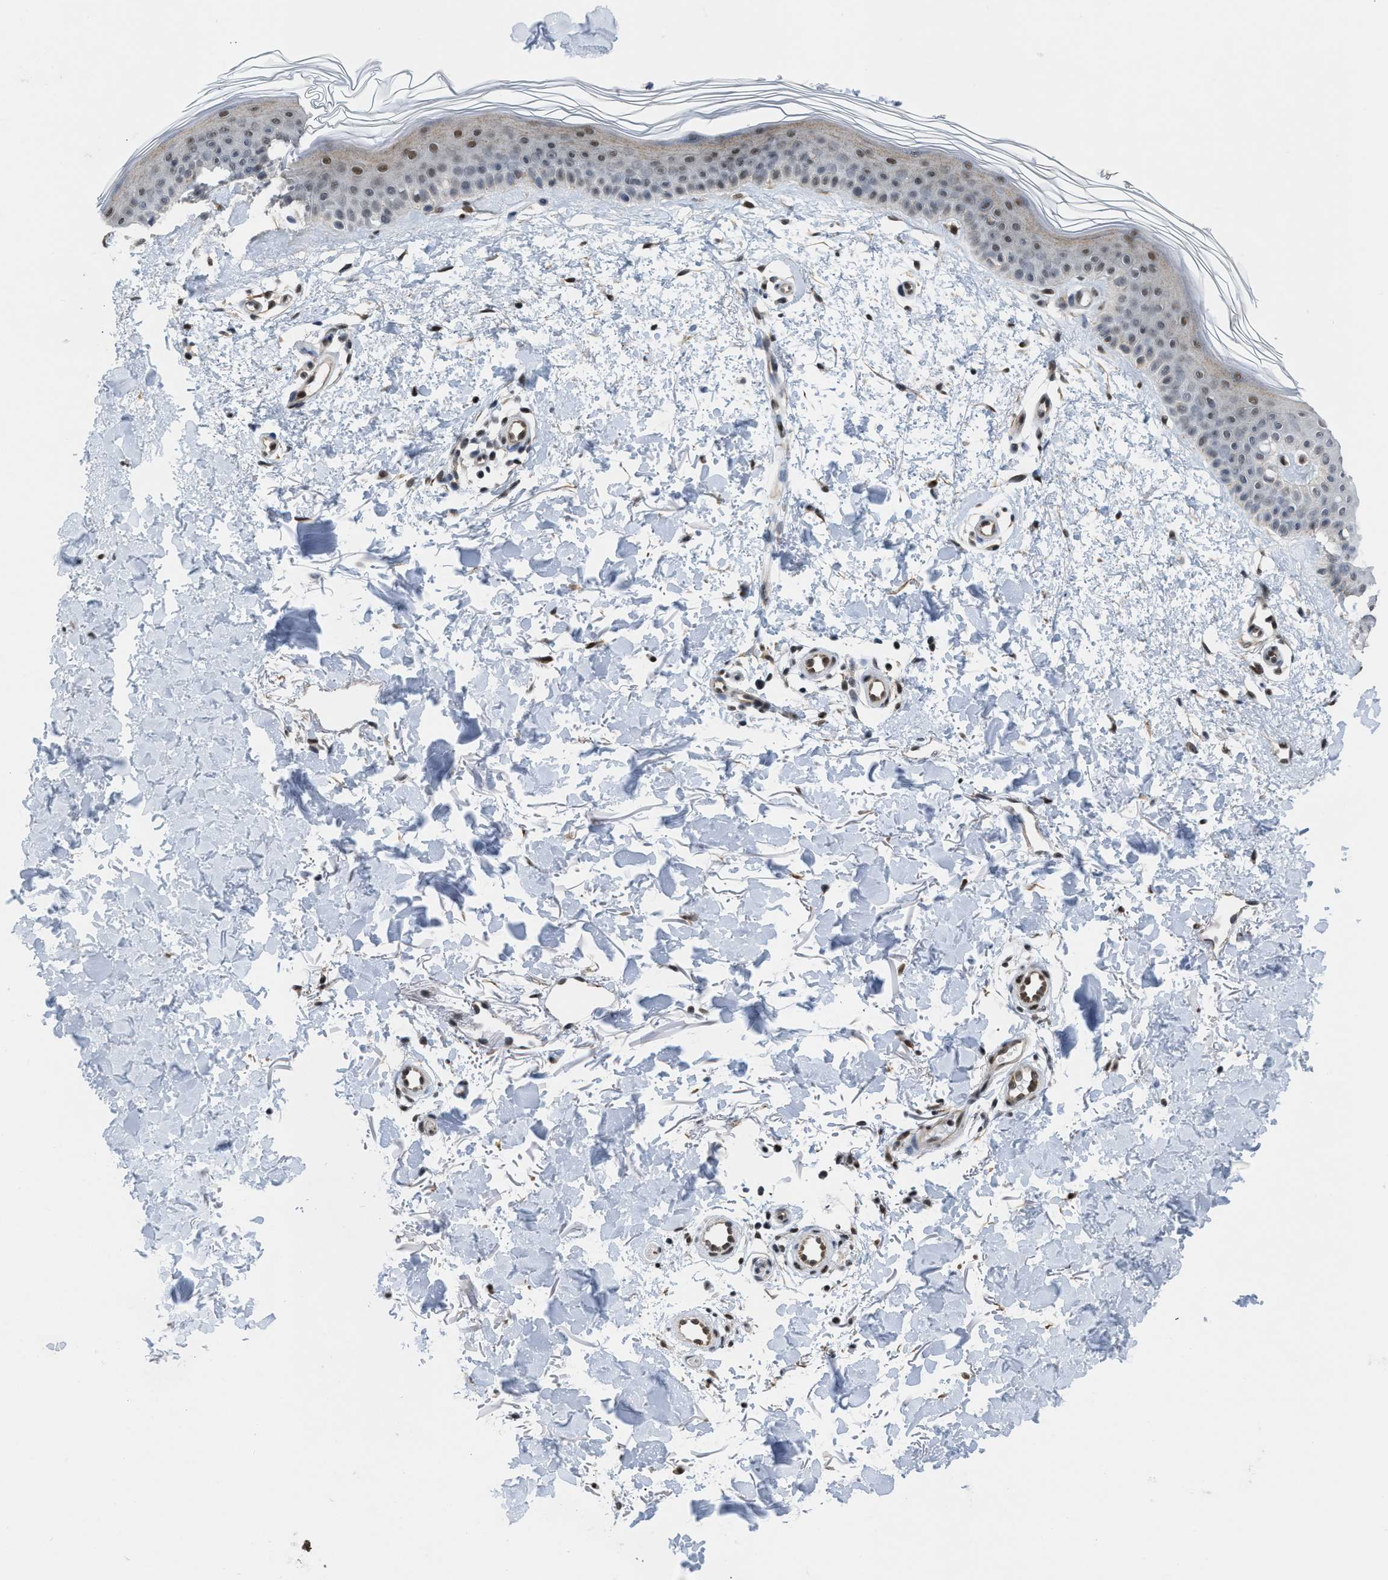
{"staining": {"intensity": "moderate", "quantity": ">75%", "location": "nuclear"}, "tissue": "skin", "cell_type": "Fibroblasts", "image_type": "normal", "snomed": [{"axis": "morphology", "description": "Normal tissue, NOS"}, {"axis": "morphology", "description": "Malignant melanoma, NOS"}, {"axis": "topography", "description": "Skin"}], "caption": "Protein analysis of normal skin shows moderate nuclear positivity in about >75% of fibroblasts. Nuclei are stained in blue.", "gene": "MIER1", "patient": {"sex": "male", "age": 83}}